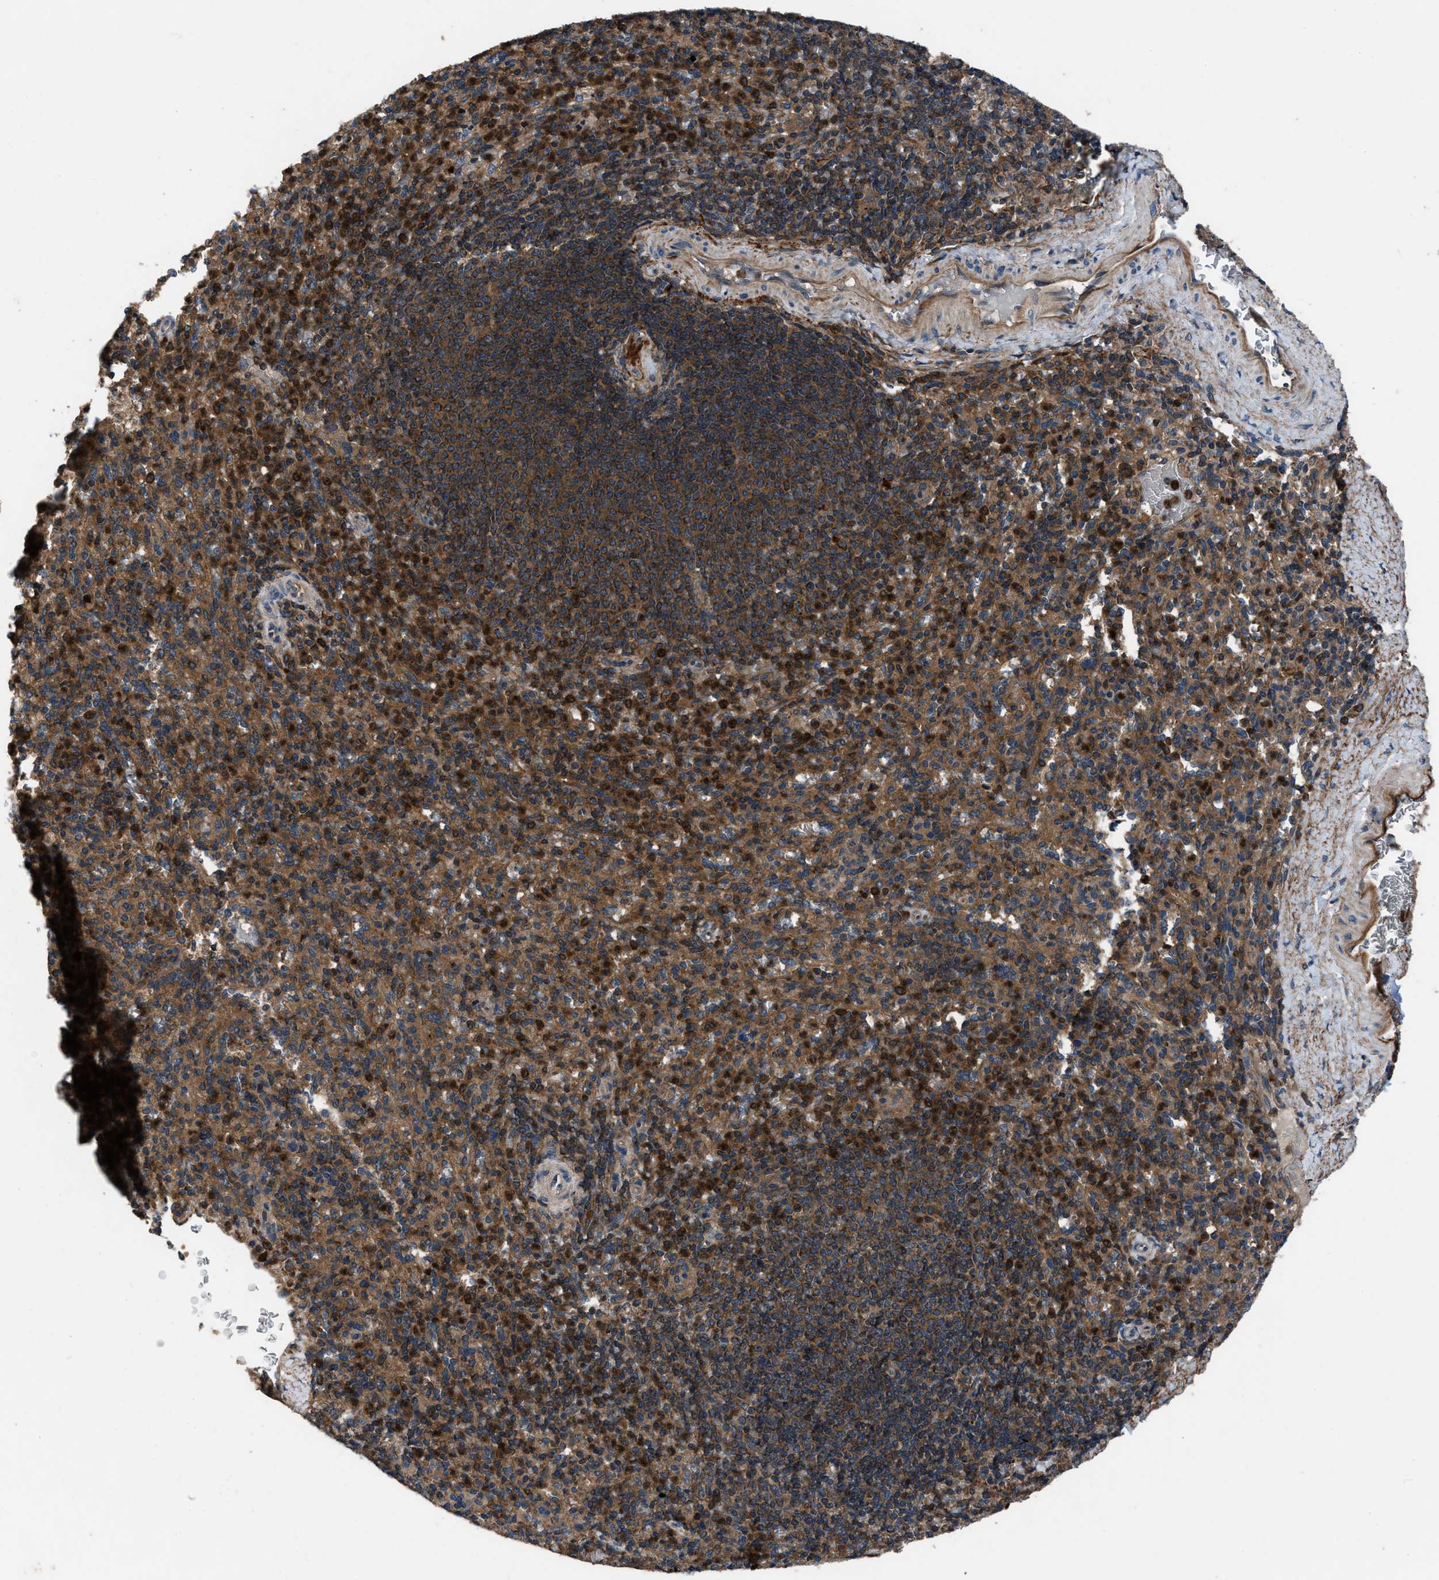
{"staining": {"intensity": "strong", "quantity": ">75%", "location": "cytoplasmic/membranous,nuclear"}, "tissue": "spleen", "cell_type": "Cells in red pulp", "image_type": "normal", "snomed": [{"axis": "morphology", "description": "Normal tissue, NOS"}, {"axis": "topography", "description": "Spleen"}], "caption": "IHC staining of benign spleen, which exhibits high levels of strong cytoplasmic/membranous,nuclear staining in about >75% of cells in red pulp indicating strong cytoplasmic/membranous,nuclear protein staining. The staining was performed using DAB (brown) for protein detection and nuclei were counterstained in hematoxylin (blue).", "gene": "USP25", "patient": {"sex": "male", "age": 36}}